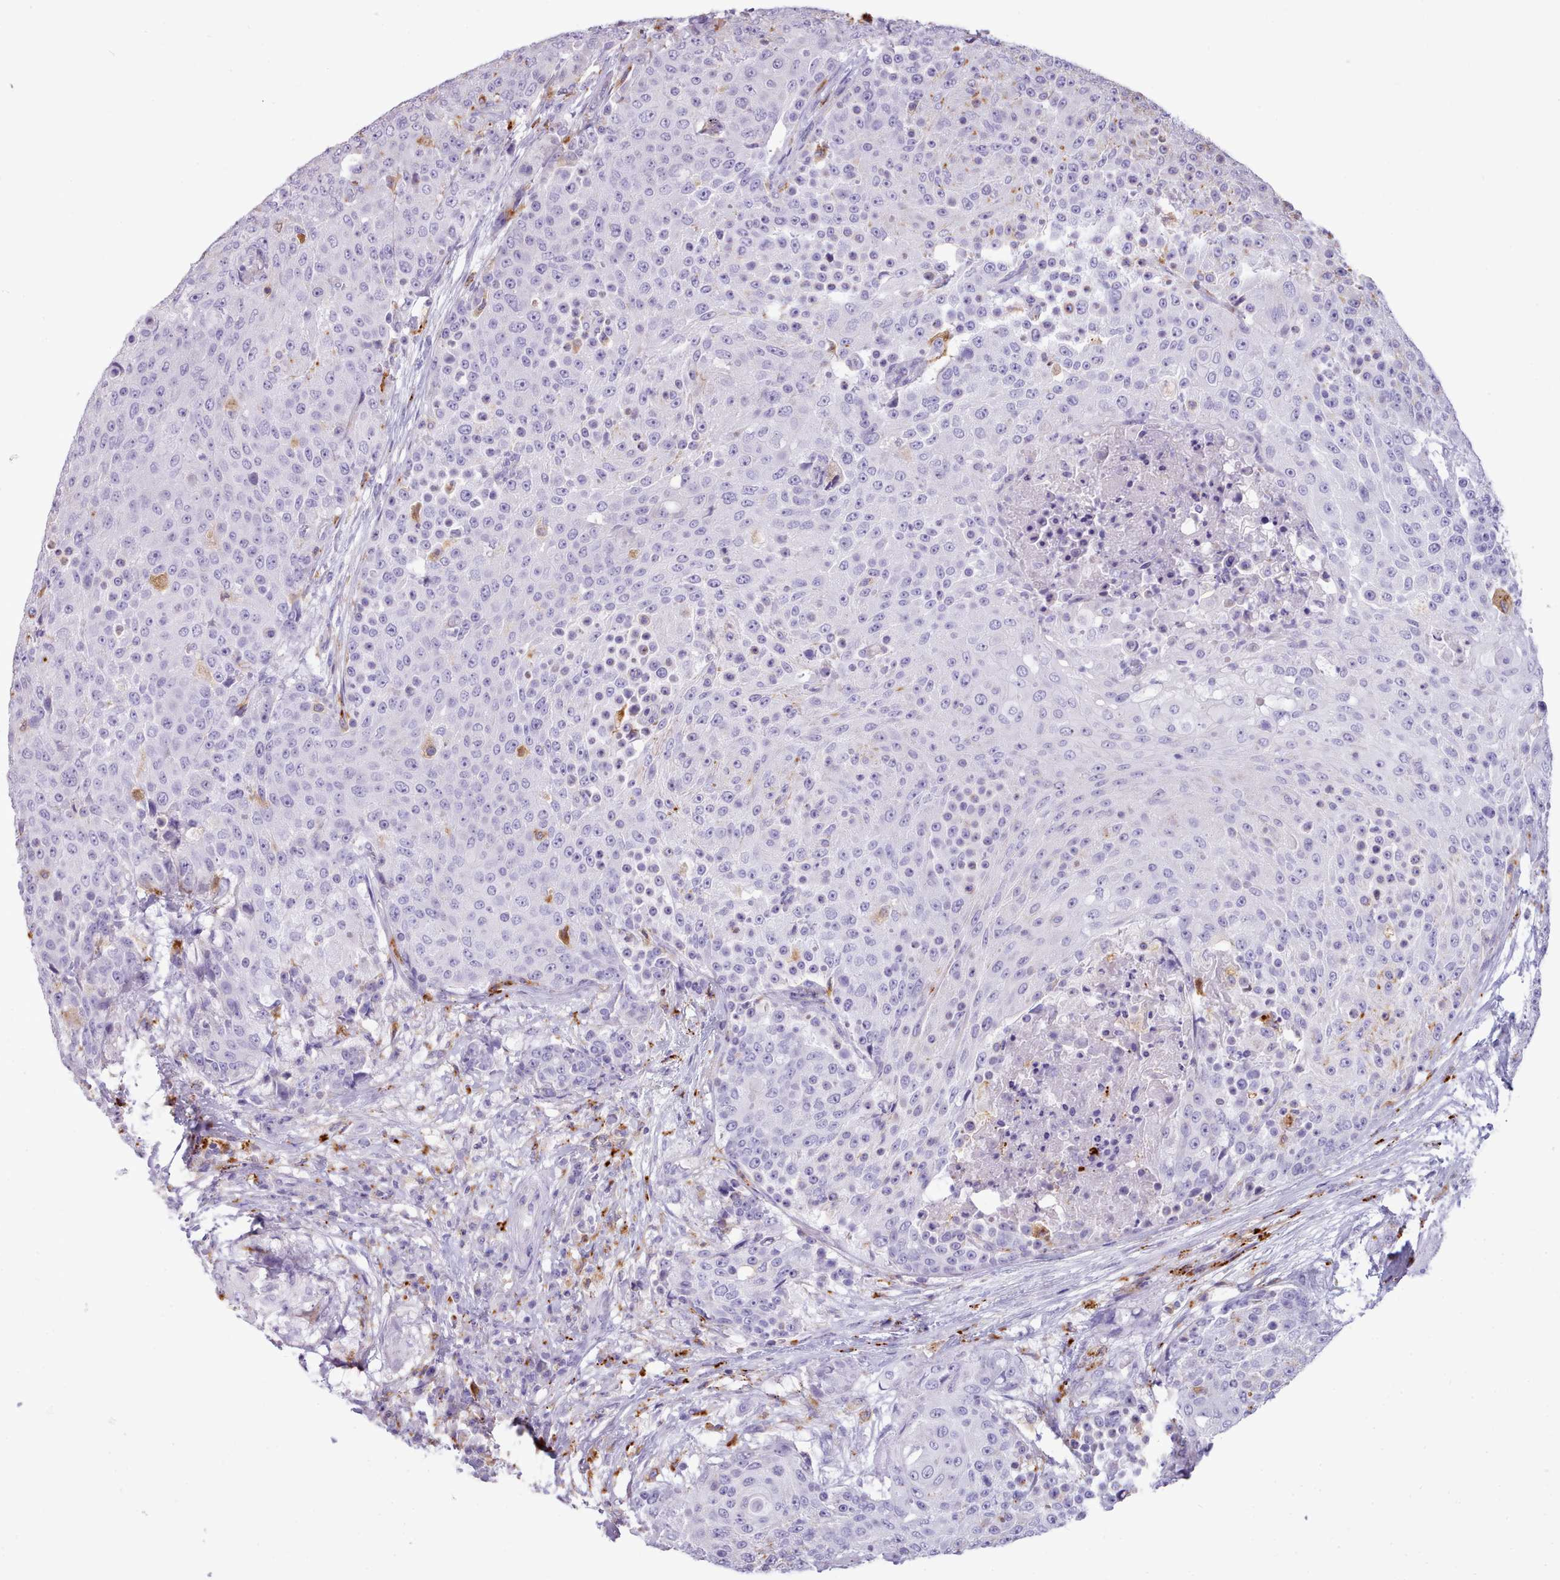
{"staining": {"intensity": "negative", "quantity": "none", "location": "none"}, "tissue": "urothelial cancer", "cell_type": "Tumor cells", "image_type": "cancer", "snomed": [{"axis": "morphology", "description": "Urothelial carcinoma, High grade"}, {"axis": "topography", "description": "Urinary bladder"}], "caption": "The immunohistochemistry photomicrograph has no significant expression in tumor cells of high-grade urothelial carcinoma tissue.", "gene": "GAA", "patient": {"sex": "female", "age": 63}}